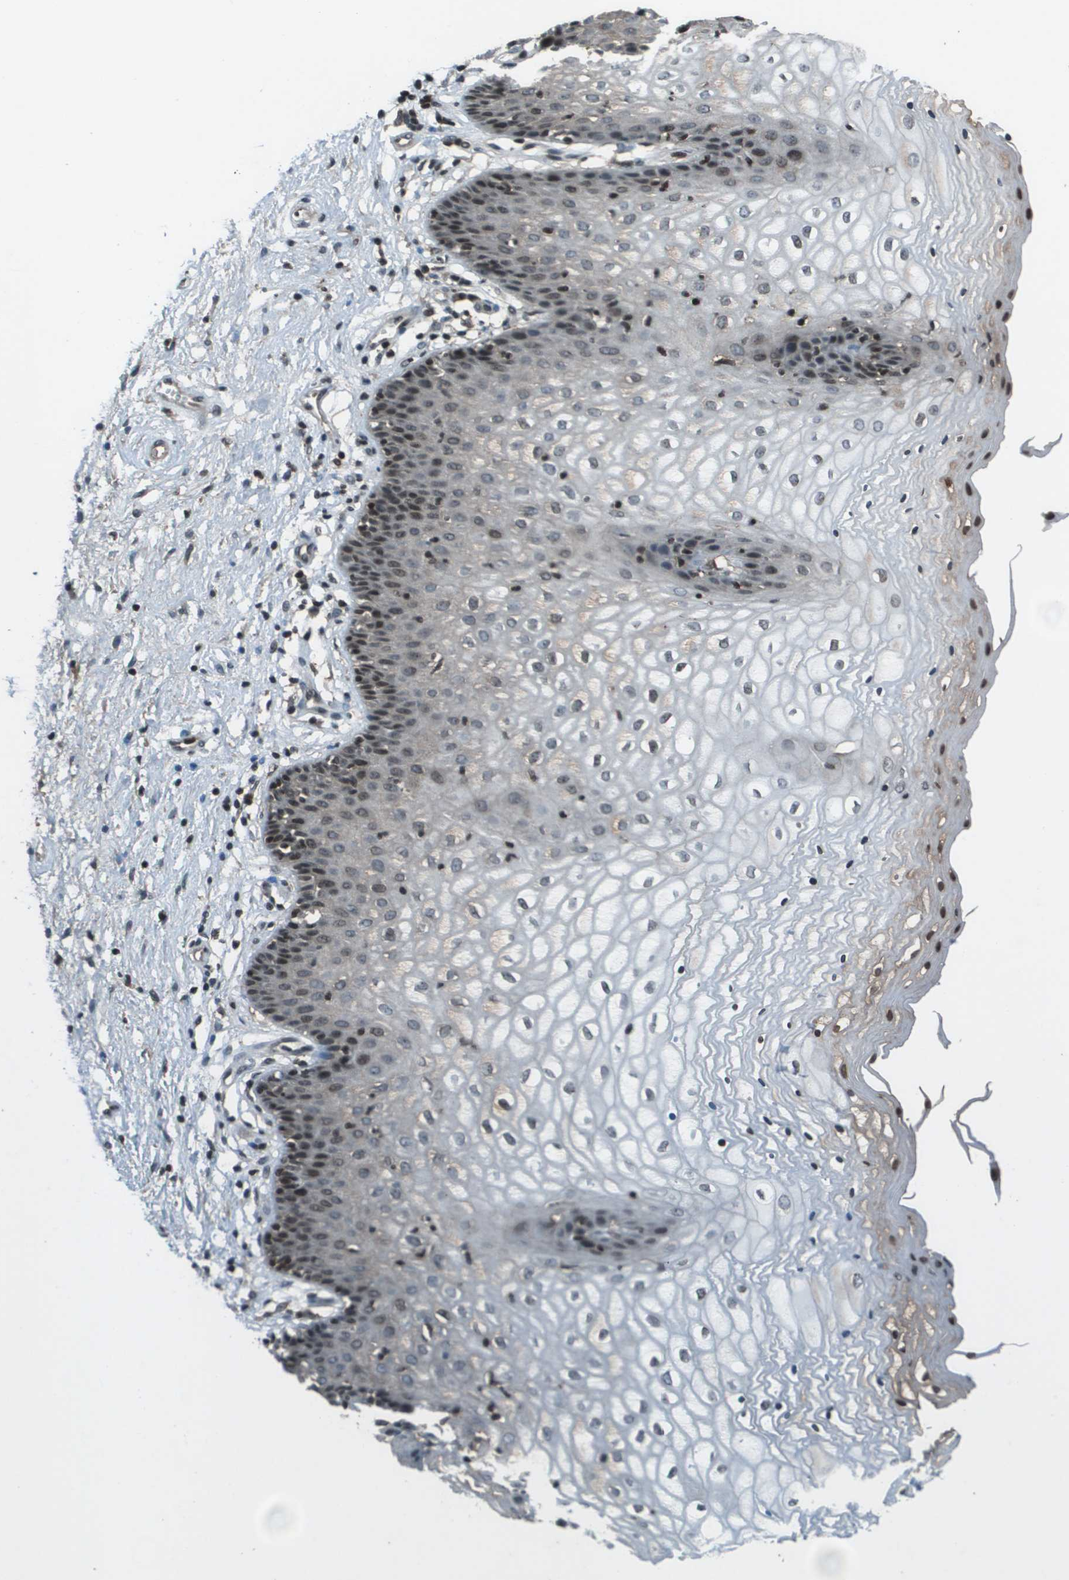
{"staining": {"intensity": "moderate", "quantity": "<25%", "location": "nuclear"}, "tissue": "vagina", "cell_type": "Squamous epithelial cells", "image_type": "normal", "snomed": [{"axis": "morphology", "description": "Normal tissue, NOS"}, {"axis": "topography", "description": "Vagina"}], "caption": "A brown stain shows moderate nuclear staining of a protein in squamous epithelial cells of normal human vagina. (brown staining indicates protein expression, while blue staining denotes nuclei).", "gene": "CXCL12", "patient": {"sex": "female", "age": 34}}